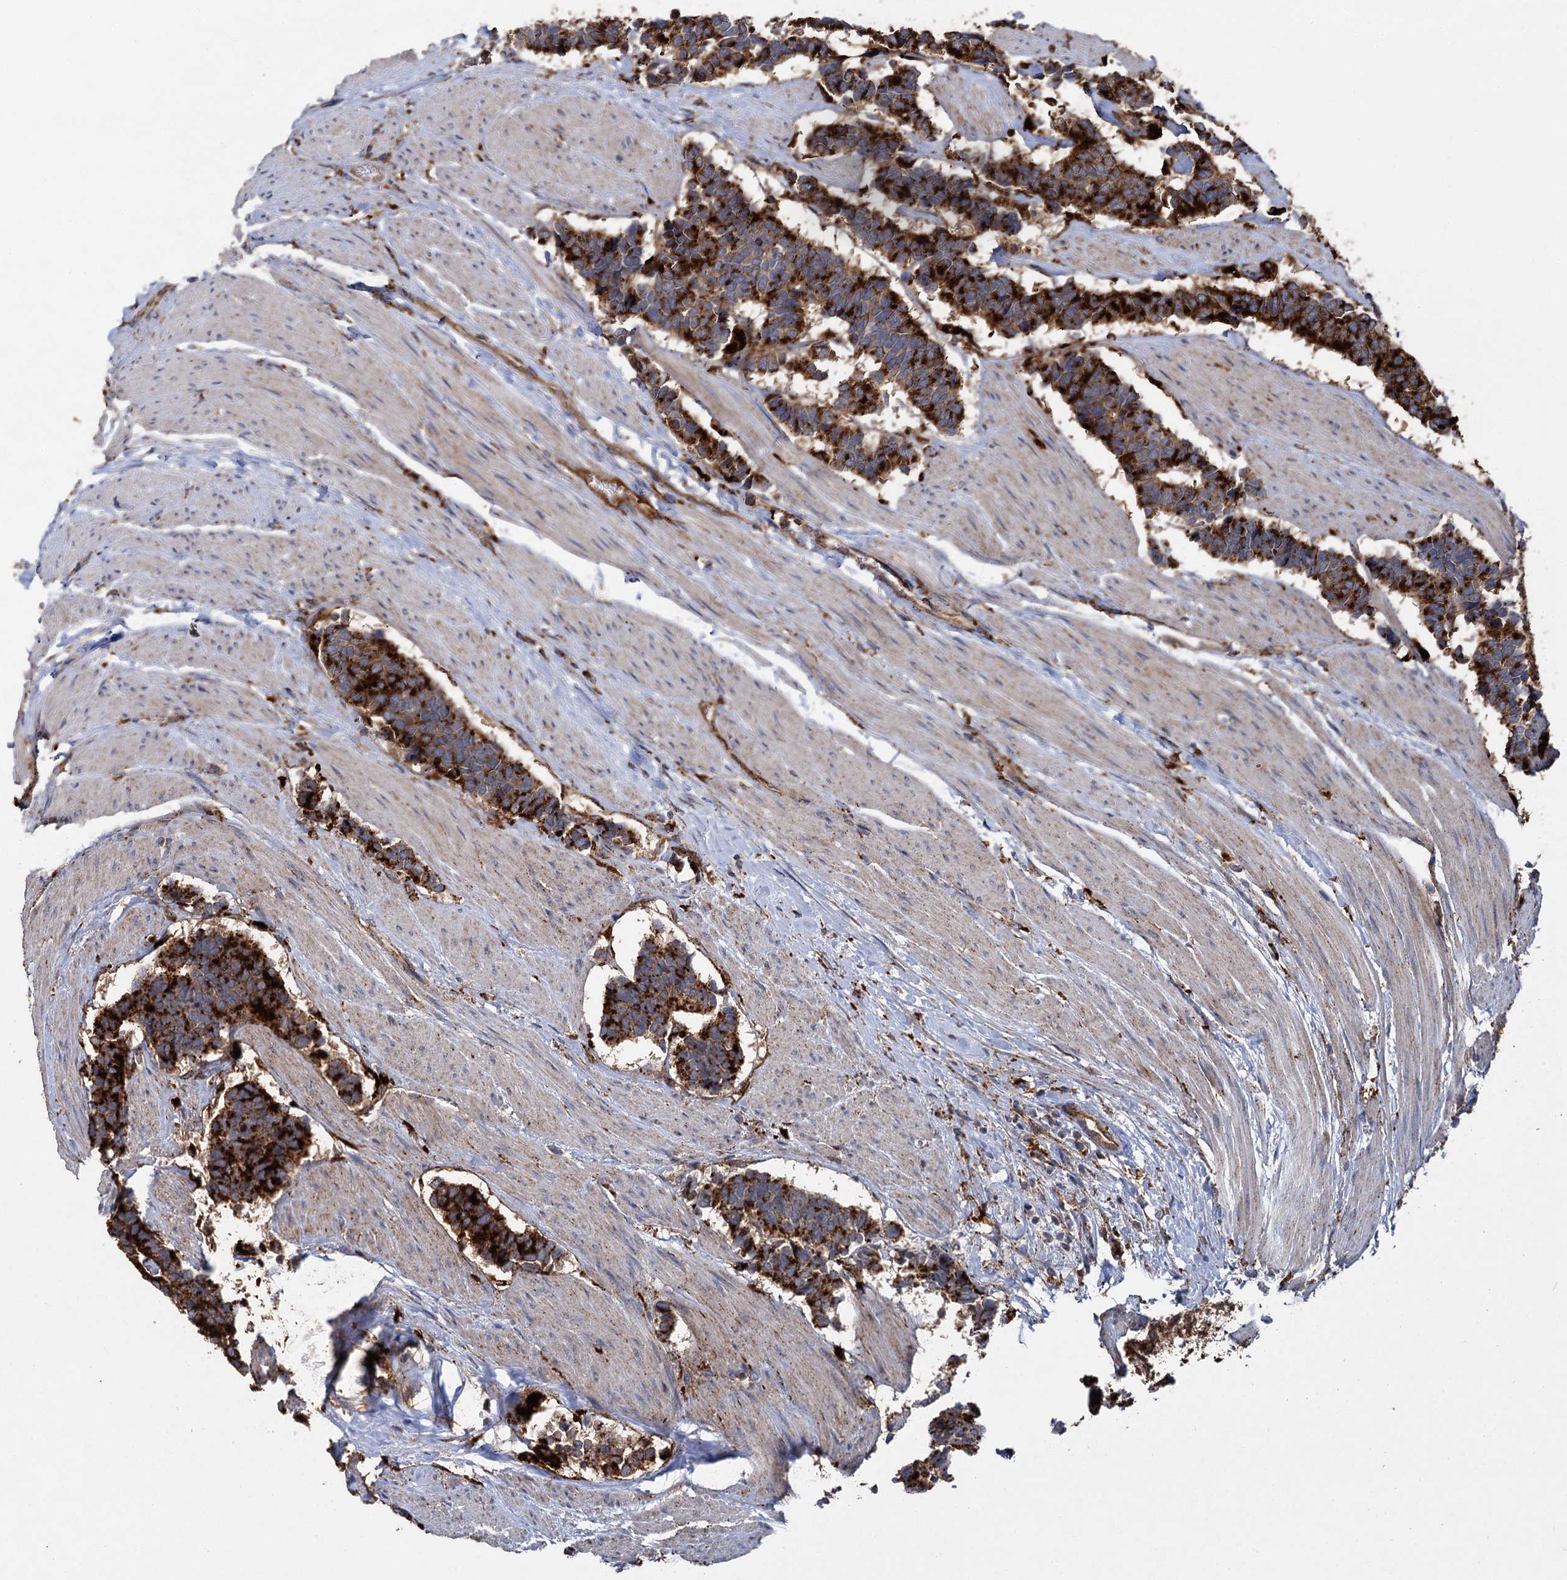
{"staining": {"intensity": "strong", "quantity": ">75%", "location": "cytoplasmic/membranous"}, "tissue": "carcinoid", "cell_type": "Tumor cells", "image_type": "cancer", "snomed": [{"axis": "morphology", "description": "Carcinoma, NOS"}, {"axis": "morphology", "description": "Carcinoid, malignant, NOS"}, {"axis": "topography", "description": "Urinary bladder"}], "caption": "Carcinoid stained for a protein displays strong cytoplasmic/membranous positivity in tumor cells.", "gene": "GBA1", "patient": {"sex": "male", "age": 57}}